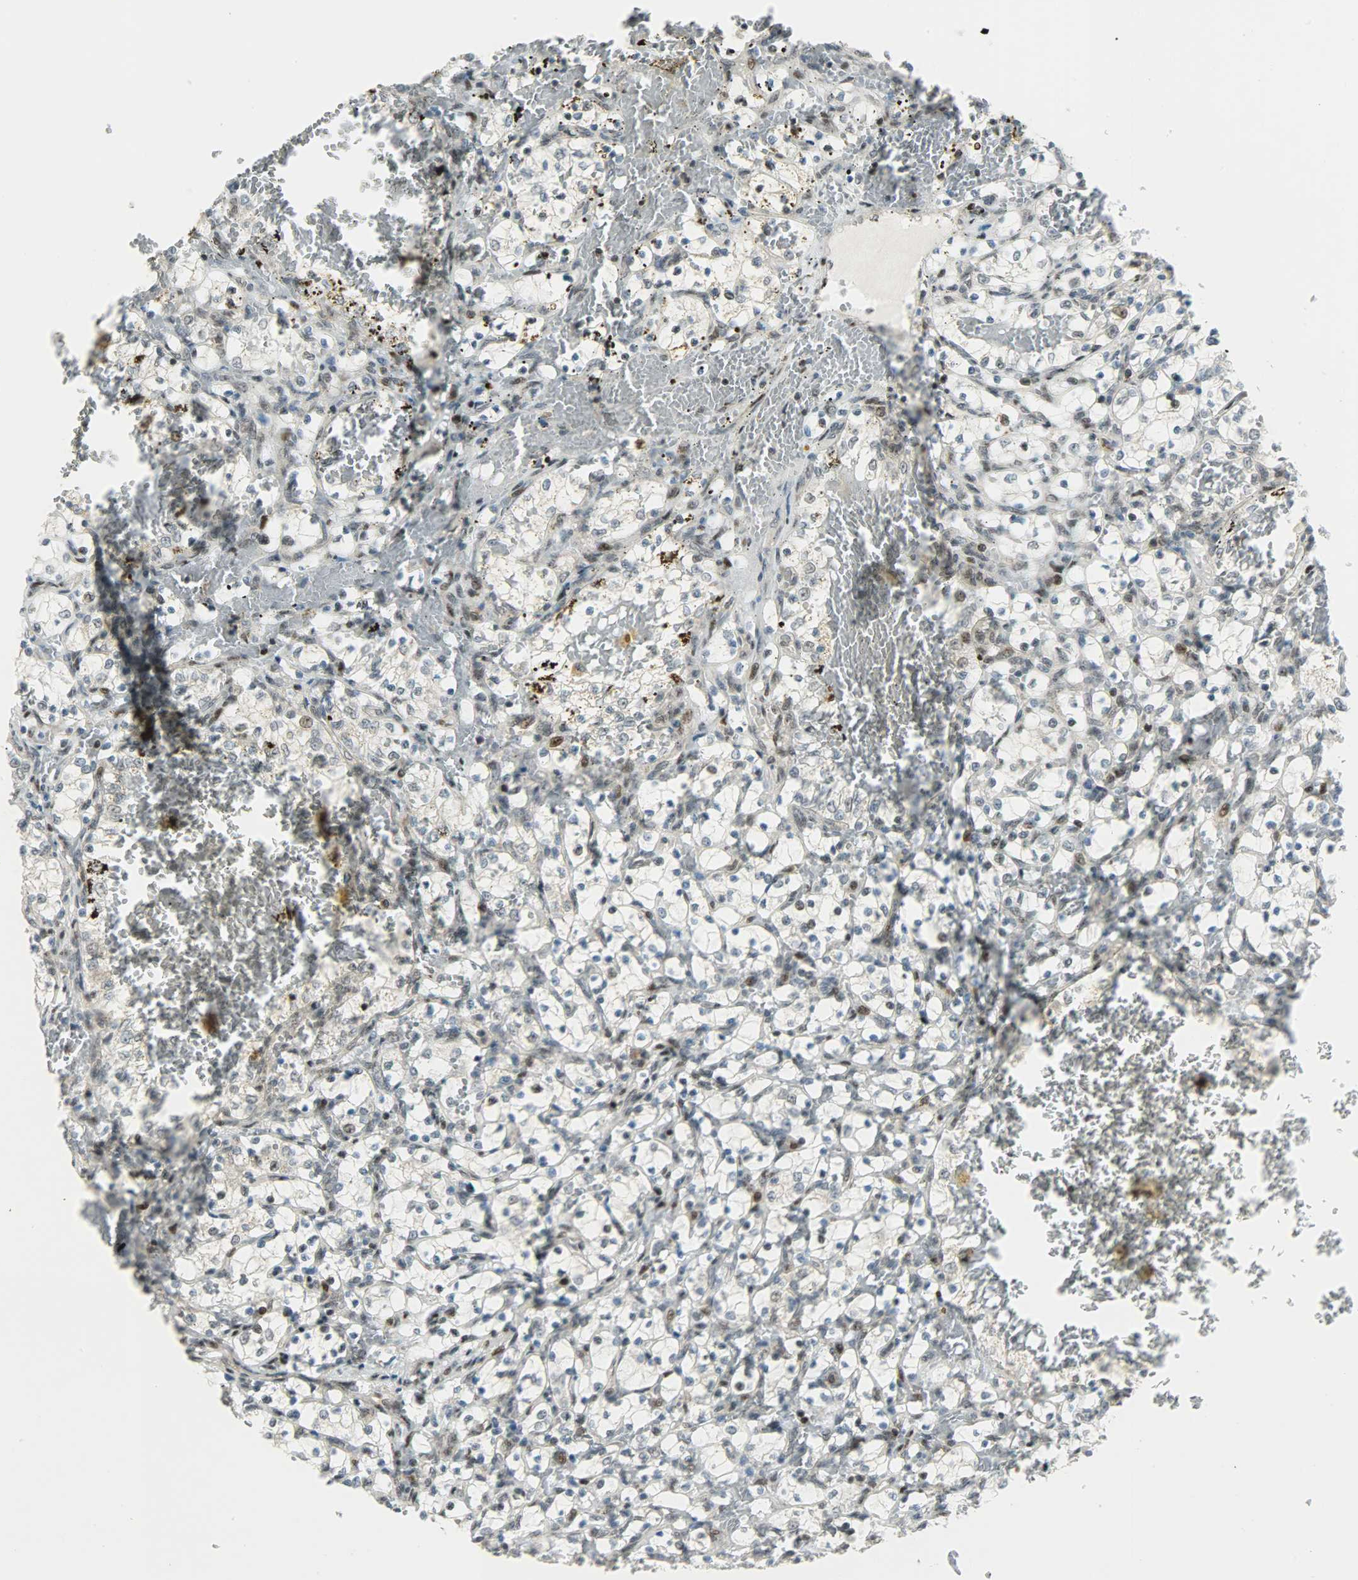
{"staining": {"intensity": "weak", "quantity": "25%-75%", "location": "nuclear"}, "tissue": "renal cancer", "cell_type": "Tumor cells", "image_type": "cancer", "snomed": [{"axis": "morphology", "description": "Adenocarcinoma, NOS"}, {"axis": "topography", "description": "Kidney"}], "caption": "An immunohistochemistry (IHC) image of neoplastic tissue is shown. Protein staining in brown shows weak nuclear positivity in renal adenocarcinoma within tumor cells.", "gene": "IL15", "patient": {"sex": "female", "age": 69}}